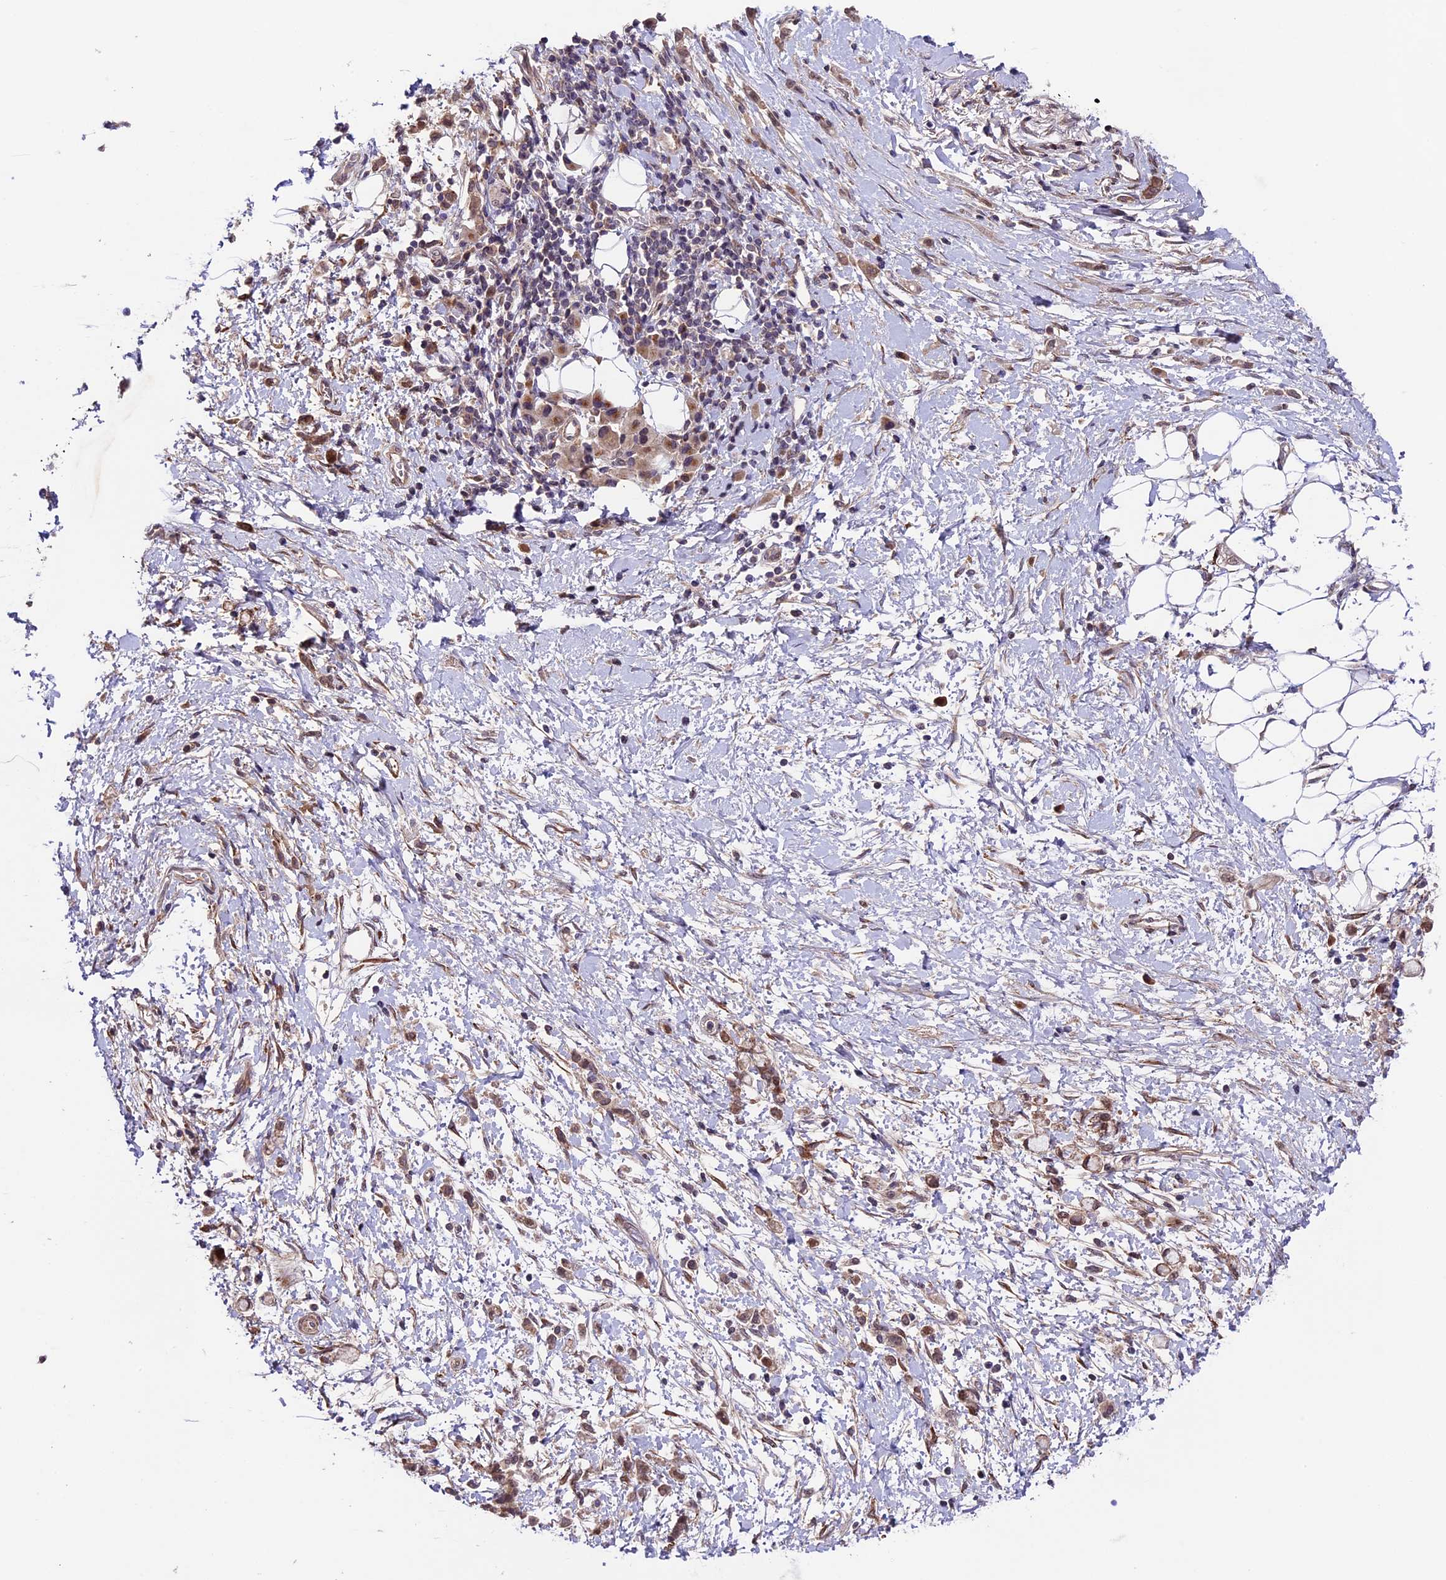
{"staining": {"intensity": "weak", "quantity": ">75%", "location": "cytoplasmic/membranous"}, "tissue": "stomach cancer", "cell_type": "Tumor cells", "image_type": "cancer", "snomed": [{"axis": "morphology", "description": "Adenocarcinoma, NOS"}, {"axis": "topography", "description": "Stomach"}], "caption": "This photomicrograph exhibits IHC staining of adenocarcinoma (stomach), with low weak cytoplasmic/membranous expression in approximately >75% of tumor cells.", "gene": "SIPA1L3", "patient": {"sex": "female", "age": 60}}